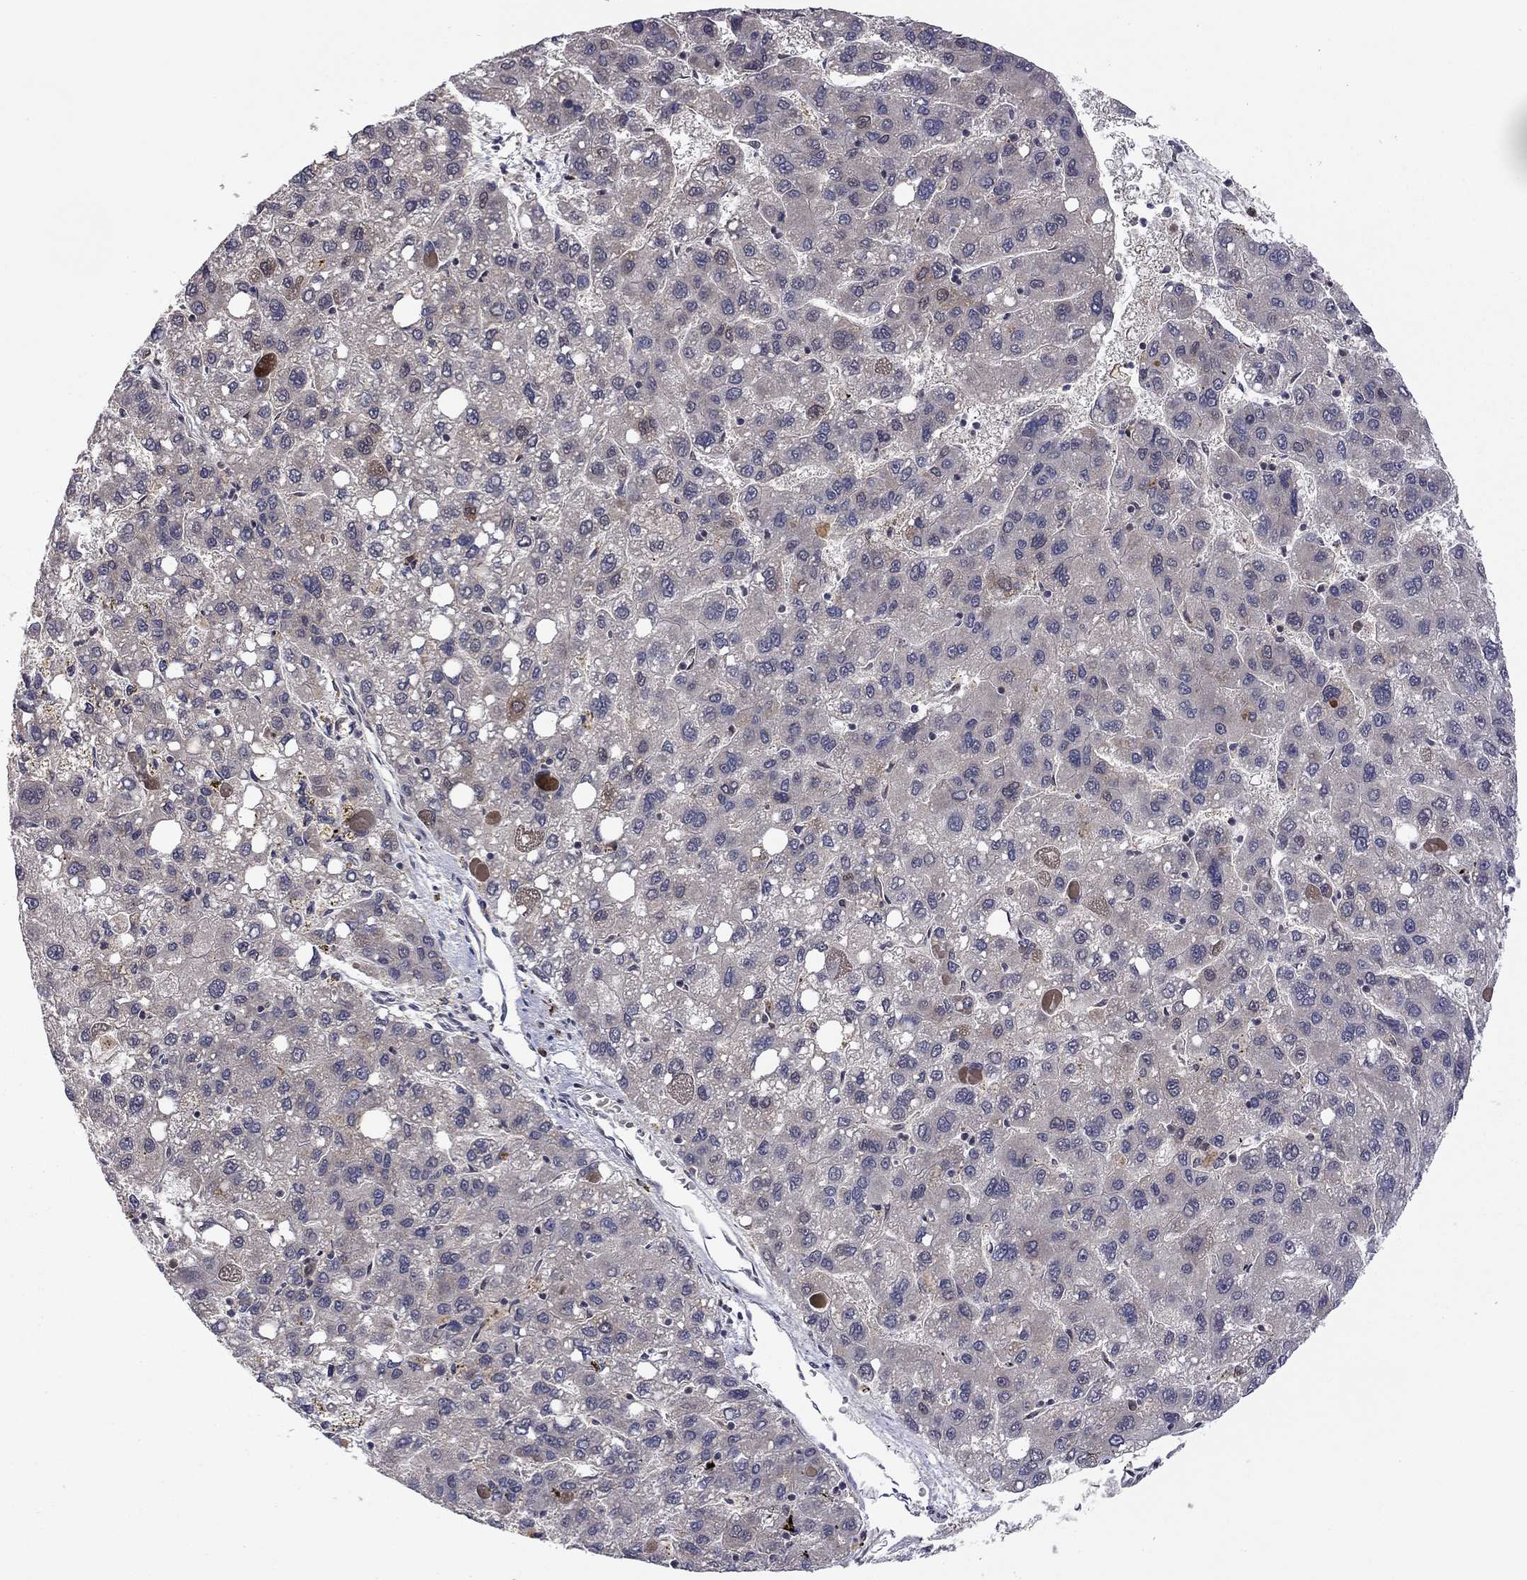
{"staining": {"intensity": "negative", "quantity": "none", "location": "none"}, "tissue": "liver cancer", "cell_type": "Tumor cells", "image_type": "cancer", "snomed": [{"axis": "morphology", "description": "Carcinoma, Hepatocellular, NOS"}, {"axis": "topography", "description": "Liver"}], "caption": "Tumor cells are negative for brown protein staining in hepatocellular carcinoma (liver).", "gene": "GPAA1", "patient": {"sex": "female", "age": 82}}